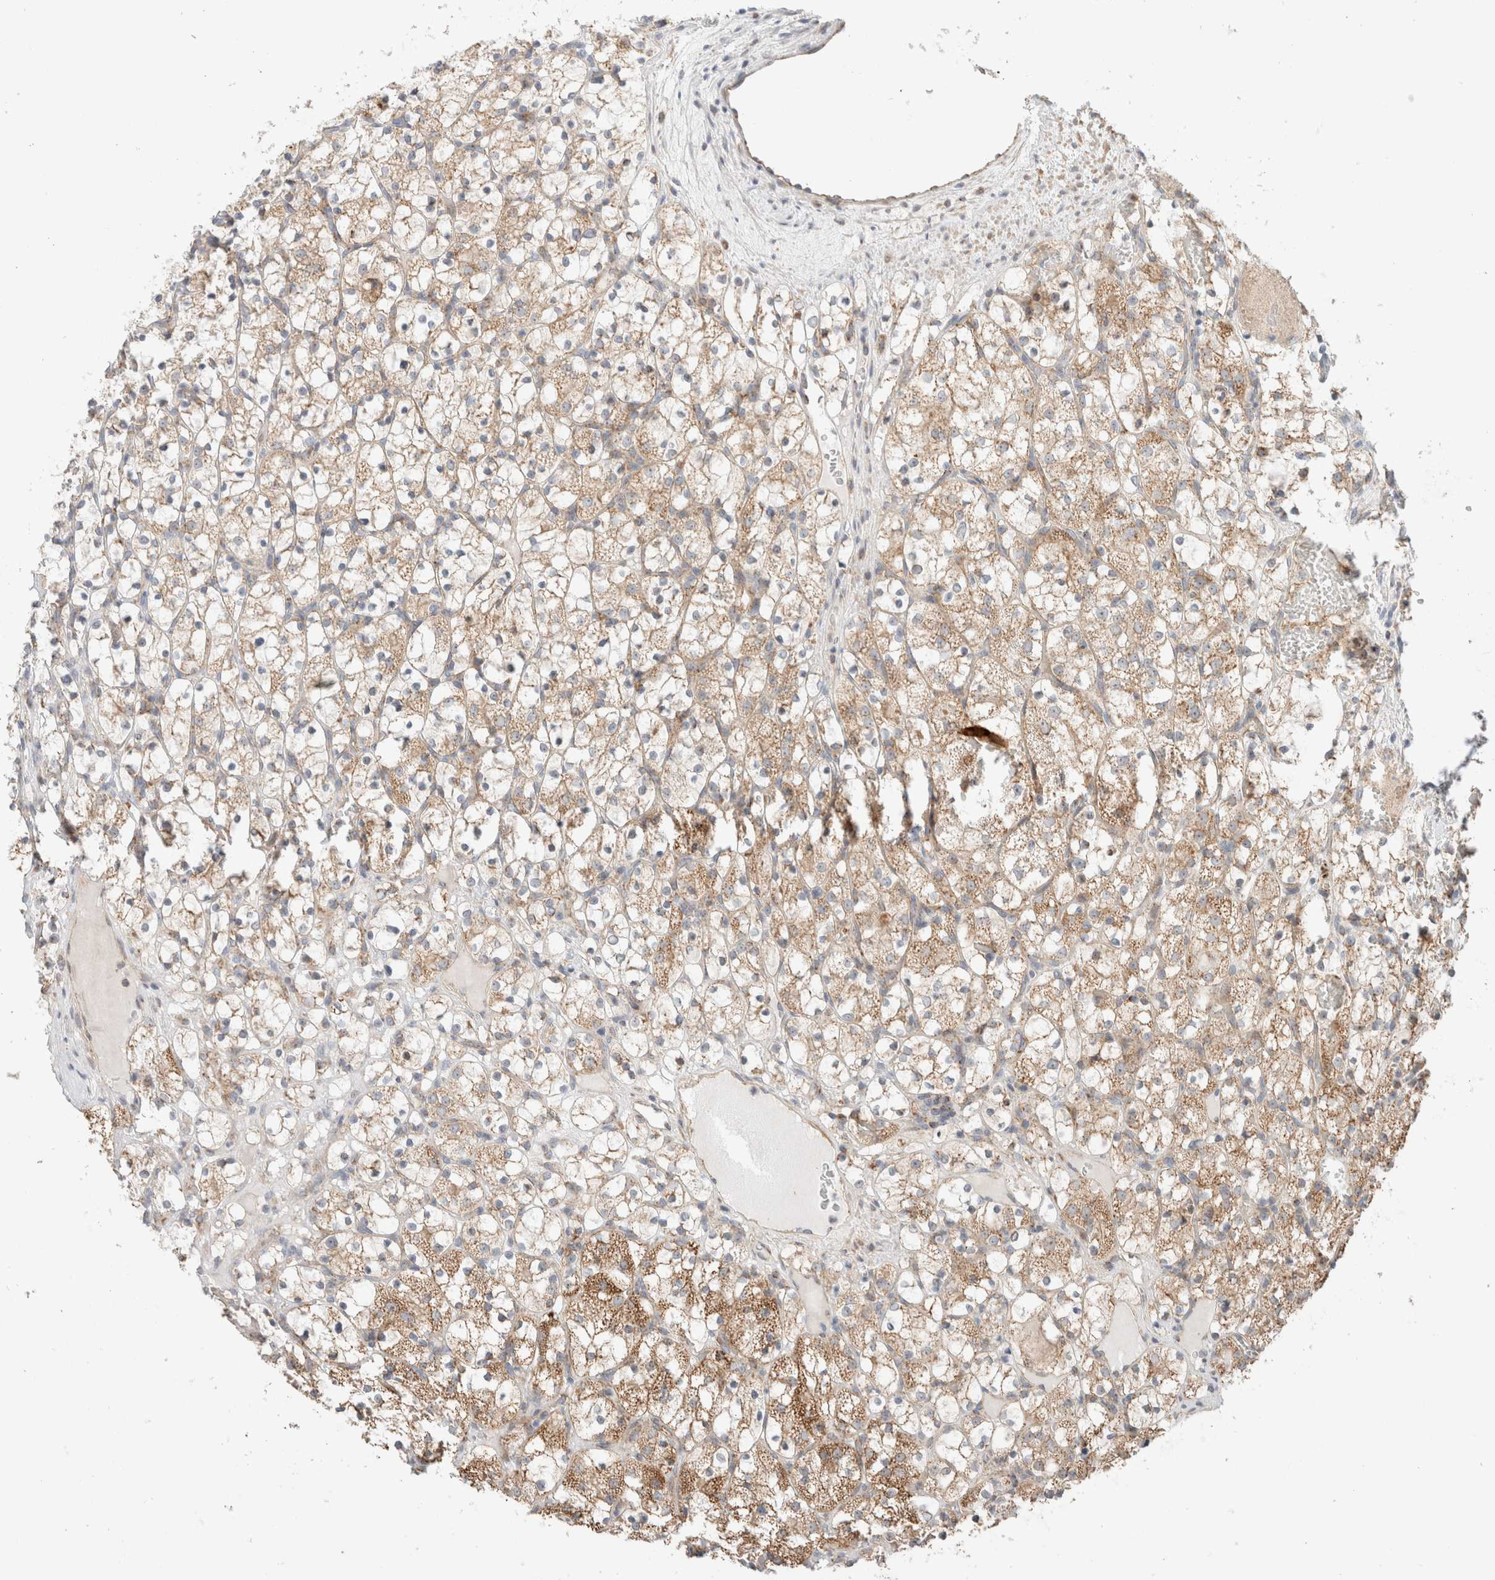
{"staining": {"intensity": "moderate", "quantity": ">75%", "location": "cytoplasmic/membranous"}, "tissue": "renal cancer", "cell_type": "Tumor cells", "image_type": "cancer", "snomed": [{"axis": "morphology", "description": "Adenocarcinoma, NOS"}, {"axis": "topography", "description": "Kidney"}], "caption": "About >75% of tumor cells in adenocarcinoma (renal) demonstrate moderate cytoplasmic/membranous protein expression as visualized by brown immunohistochemical staining.", "gene": "MRM3", "patient": {"sex": "female", "age": 69}}